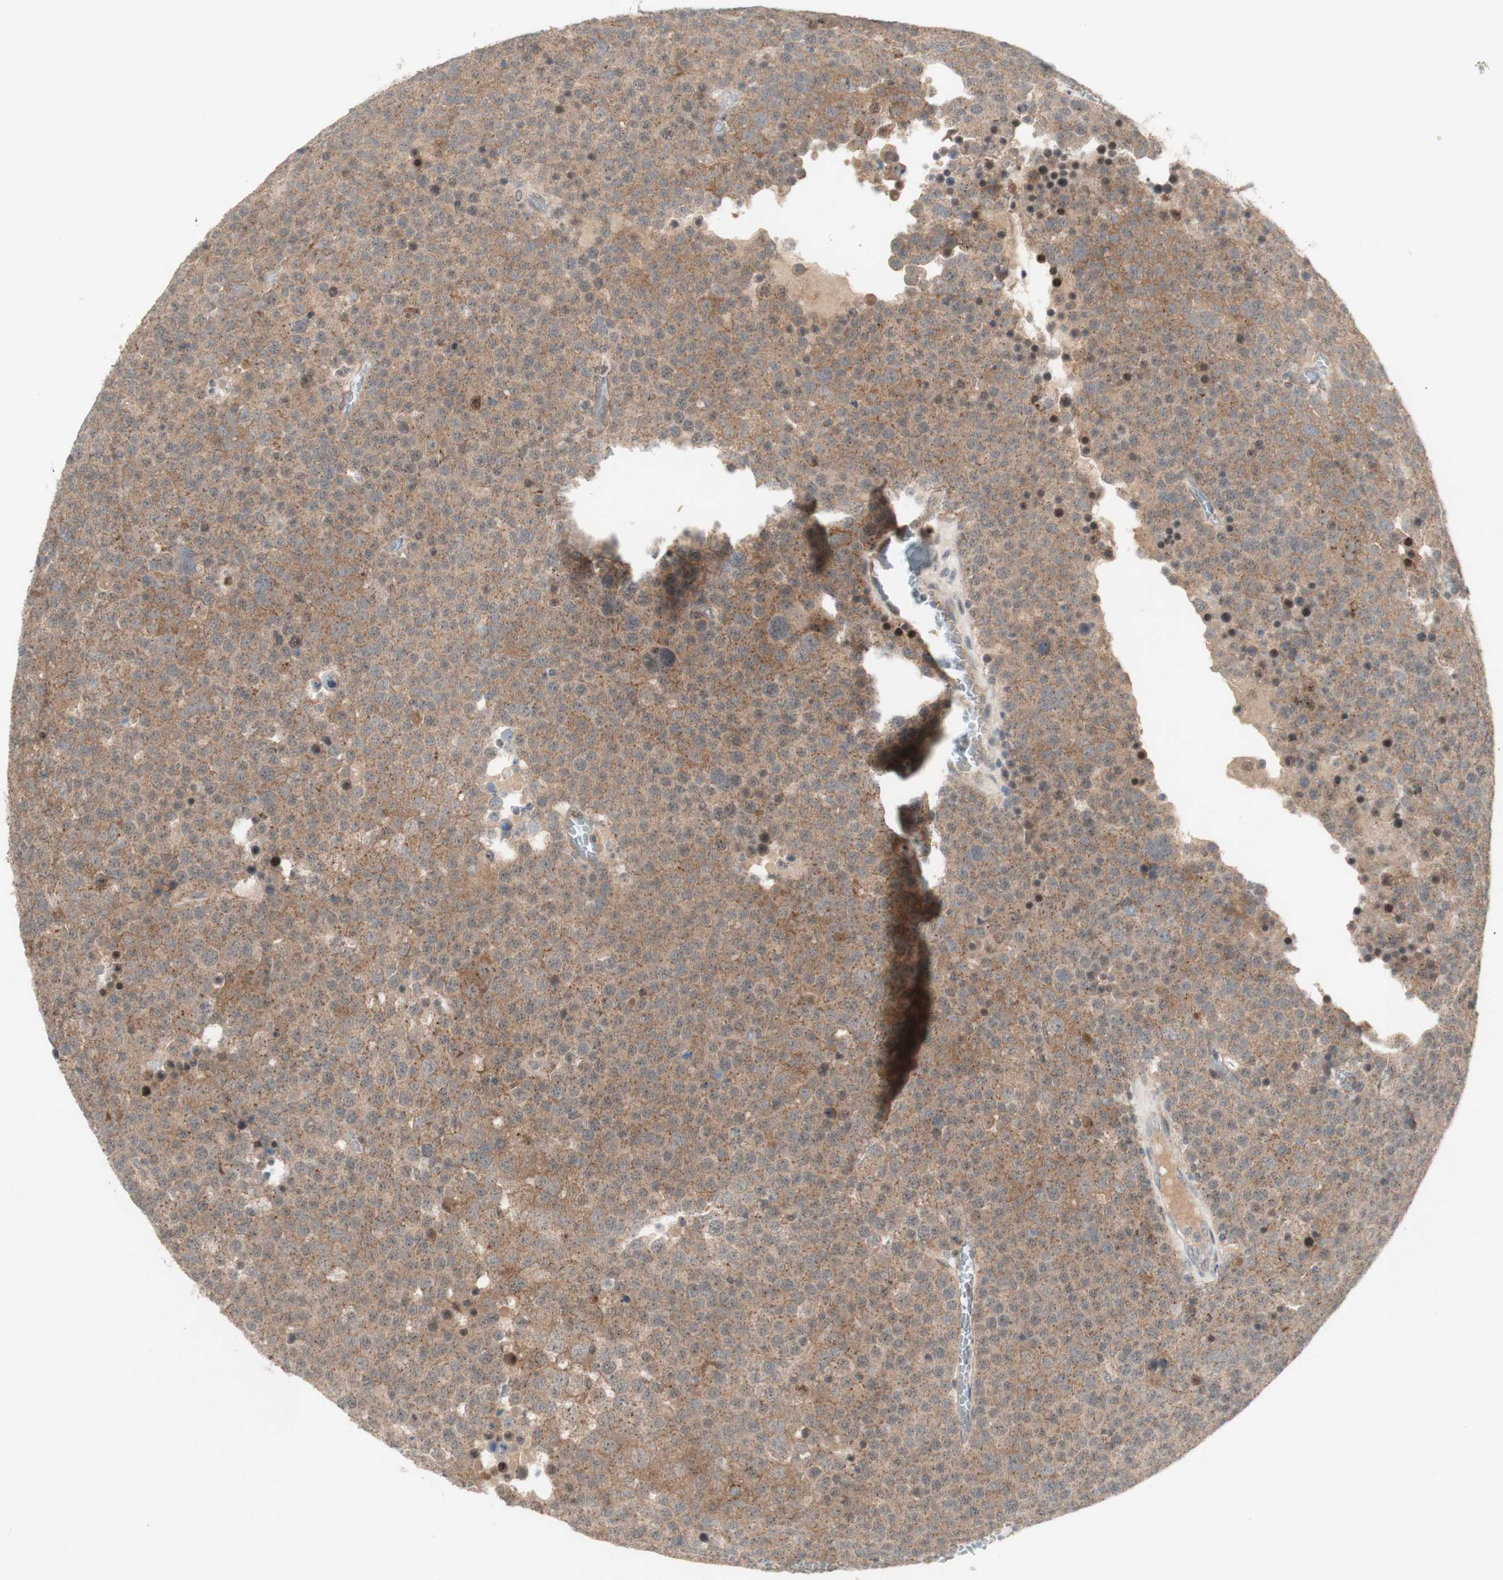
{"staining": {"intensity": "moderate", "quantity": ">75%", "location": "cytoplasmic/membranous"}, "tissue": "testis cancer", "cell_type": "Tumor cells", "image_type": "cancer", "snomed": [{"axis": "morphology", "description": "Seminoma, NOS"}, {"axis": "topography", "description": "Testis"}], "caption": "DAB immunohistochemical staining of testis cancer displays moderate cytoplasmic/membranous protein staining in approximately >75% of tumor cells.", "gene": "CYLD", "patient": {"sex": "male", "age": 71}}